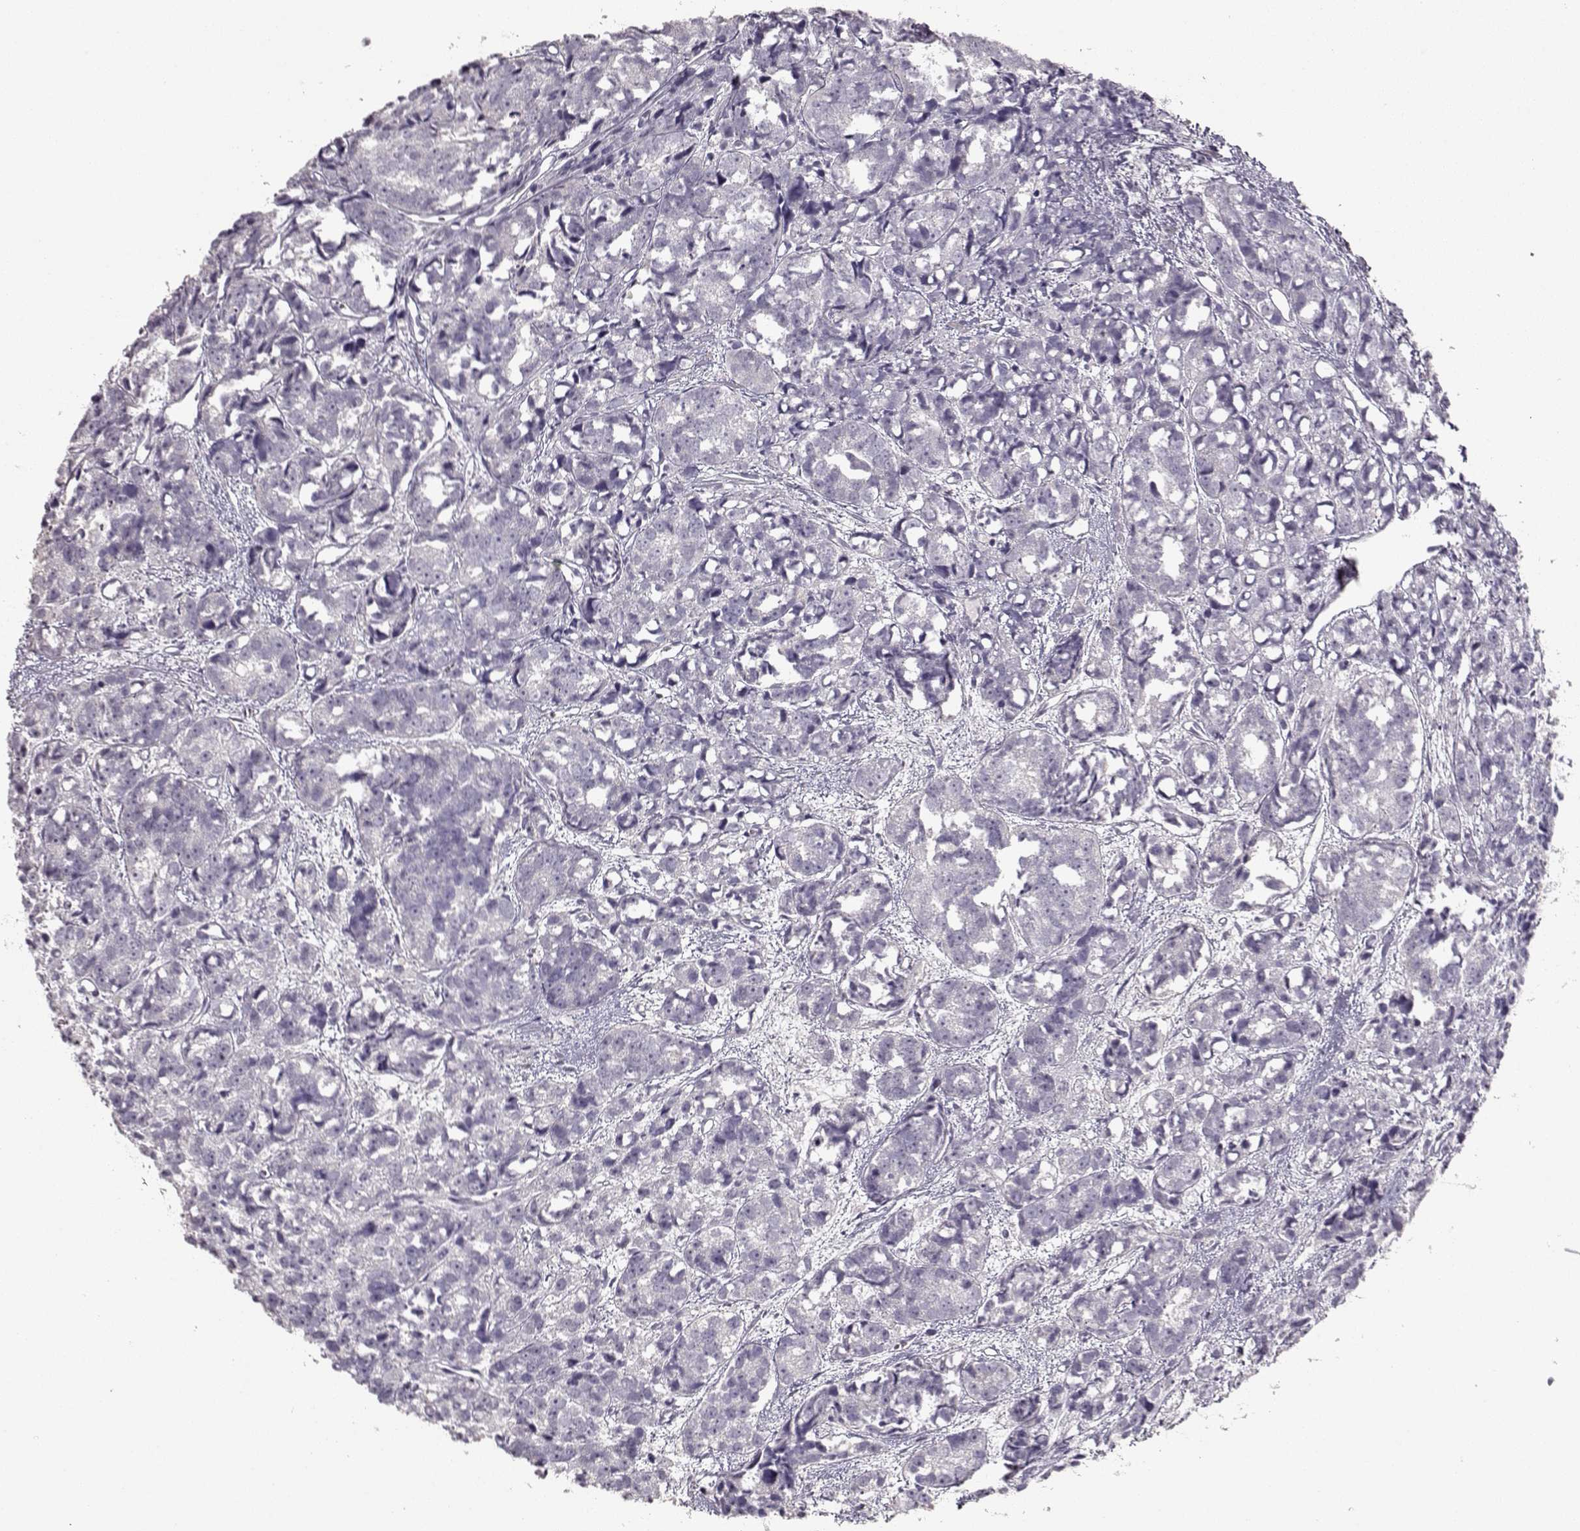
{"staining": {"intensity": "negative", "quantity": "none", "location": "none"}, "tissue": "prostate cancer", "cell_type": "Tumor cells", "image_type": "cancer", "snomed": [{"axis": "morphology", "description": "Adenocarcinoma, High grade"}, {"axis": "topography", "description": "Prostate"}], "caption": "Prostate cancer (adenocarcinoma (high-grade)) stained for a protein using immunohistochemistry (IHC) displays no expression tumor cells.", "gene": "S100B", "patient": {"sex": "male", "age": 77}}